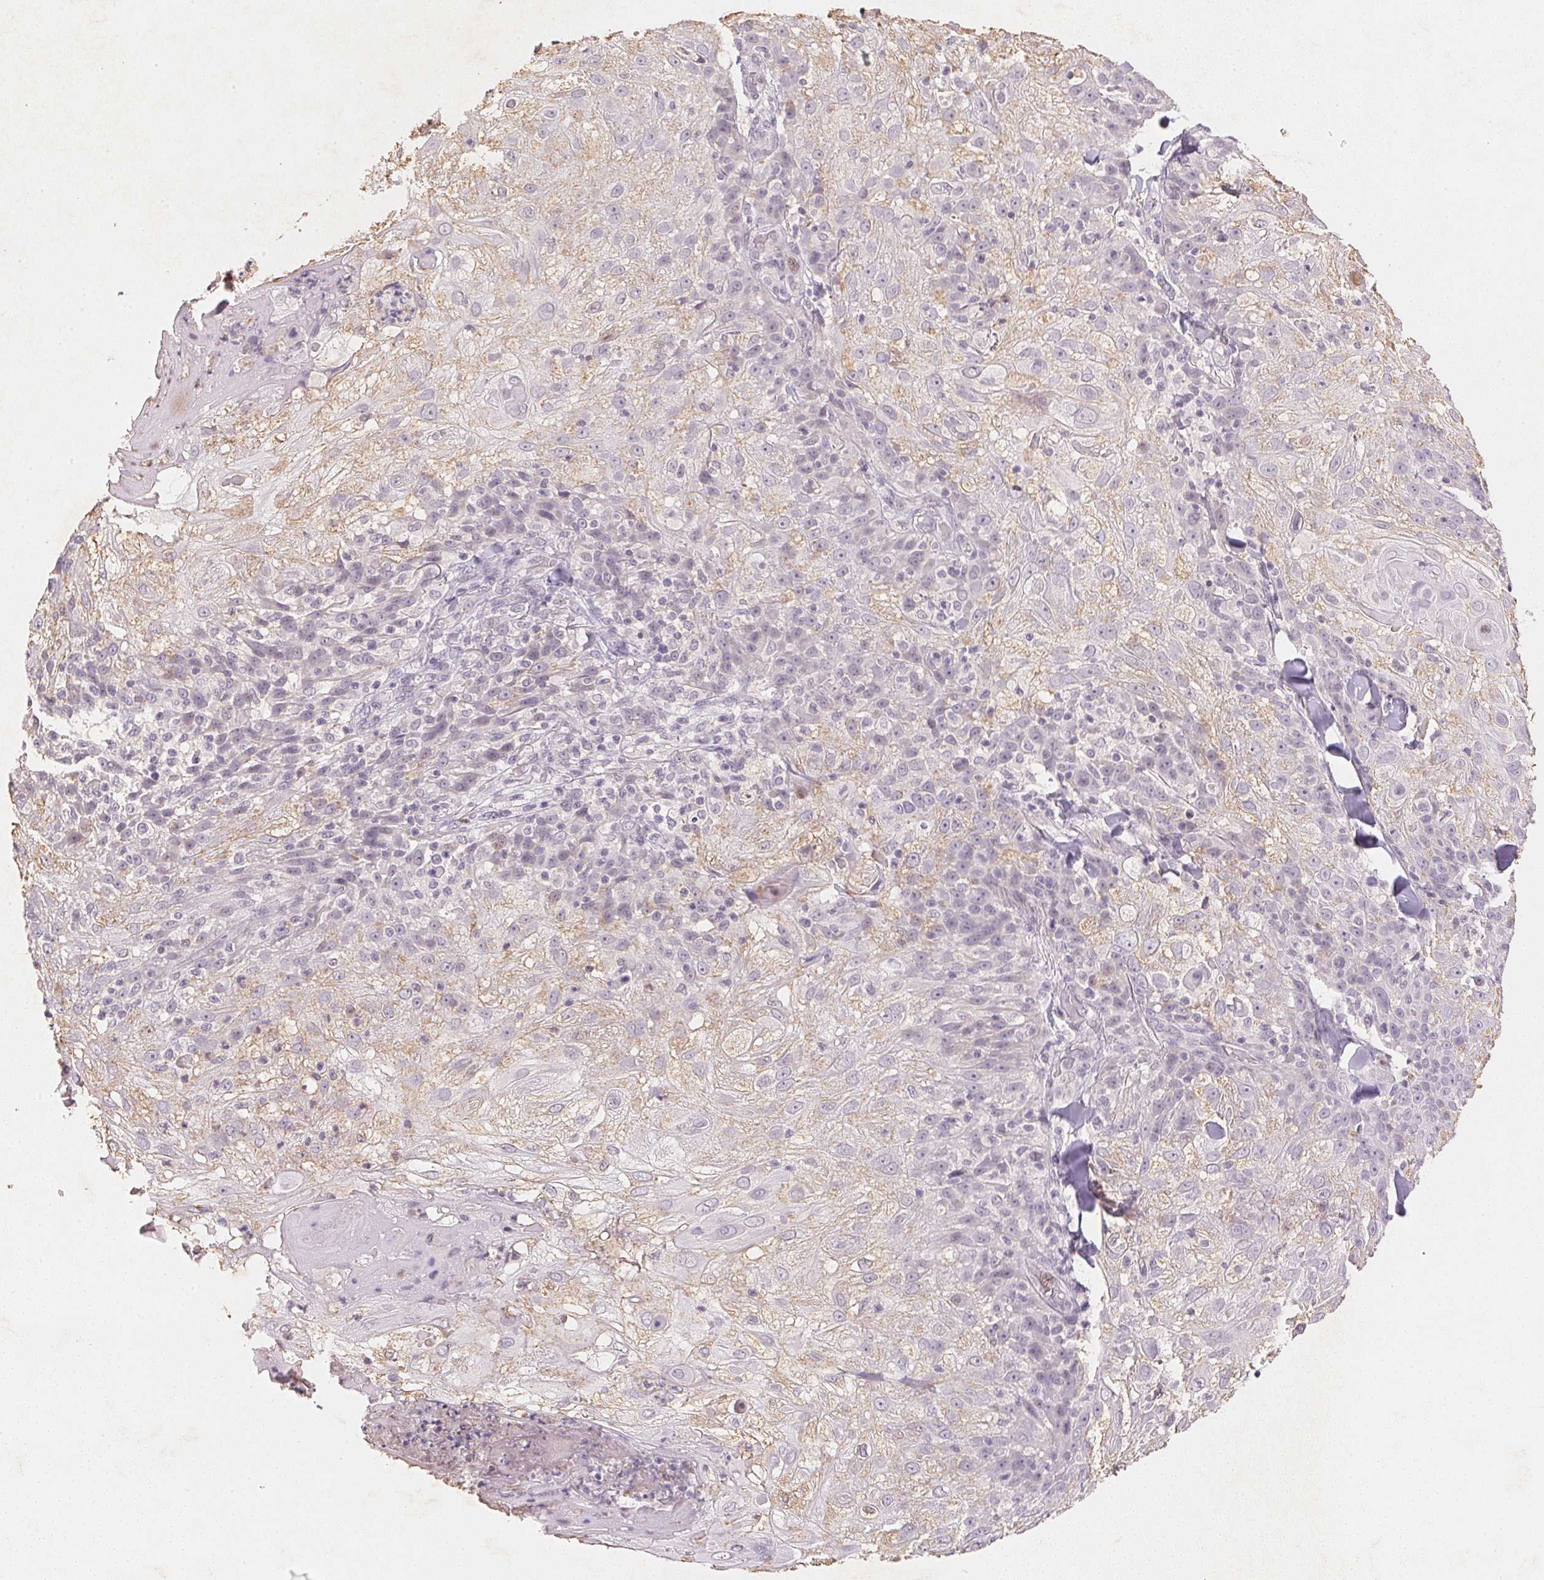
{"staining": {"intensity": "weak", "quantity": "<25%", "location": "cytoplasmic/membranous"}, "tissue": "skin cancer", "cell_type": "Tumor cells", "image_type": "cancer", "snomed": [{"axis": "morphology", "description": "Normal tissue, NOS"}, {"axis": "morphology", "description": "Squamous cell carcinoma, NOS"}, {"axis": "topography", "description": "Skin"}], "caption": "IHC histopathology image of neoplastic tissue: human skin squamous cell carcinoma stained with DAB reveals no significant protein expression in tumor cells.", "gene": "SMTN", "patient": {"sex": "female", "age": 83}}